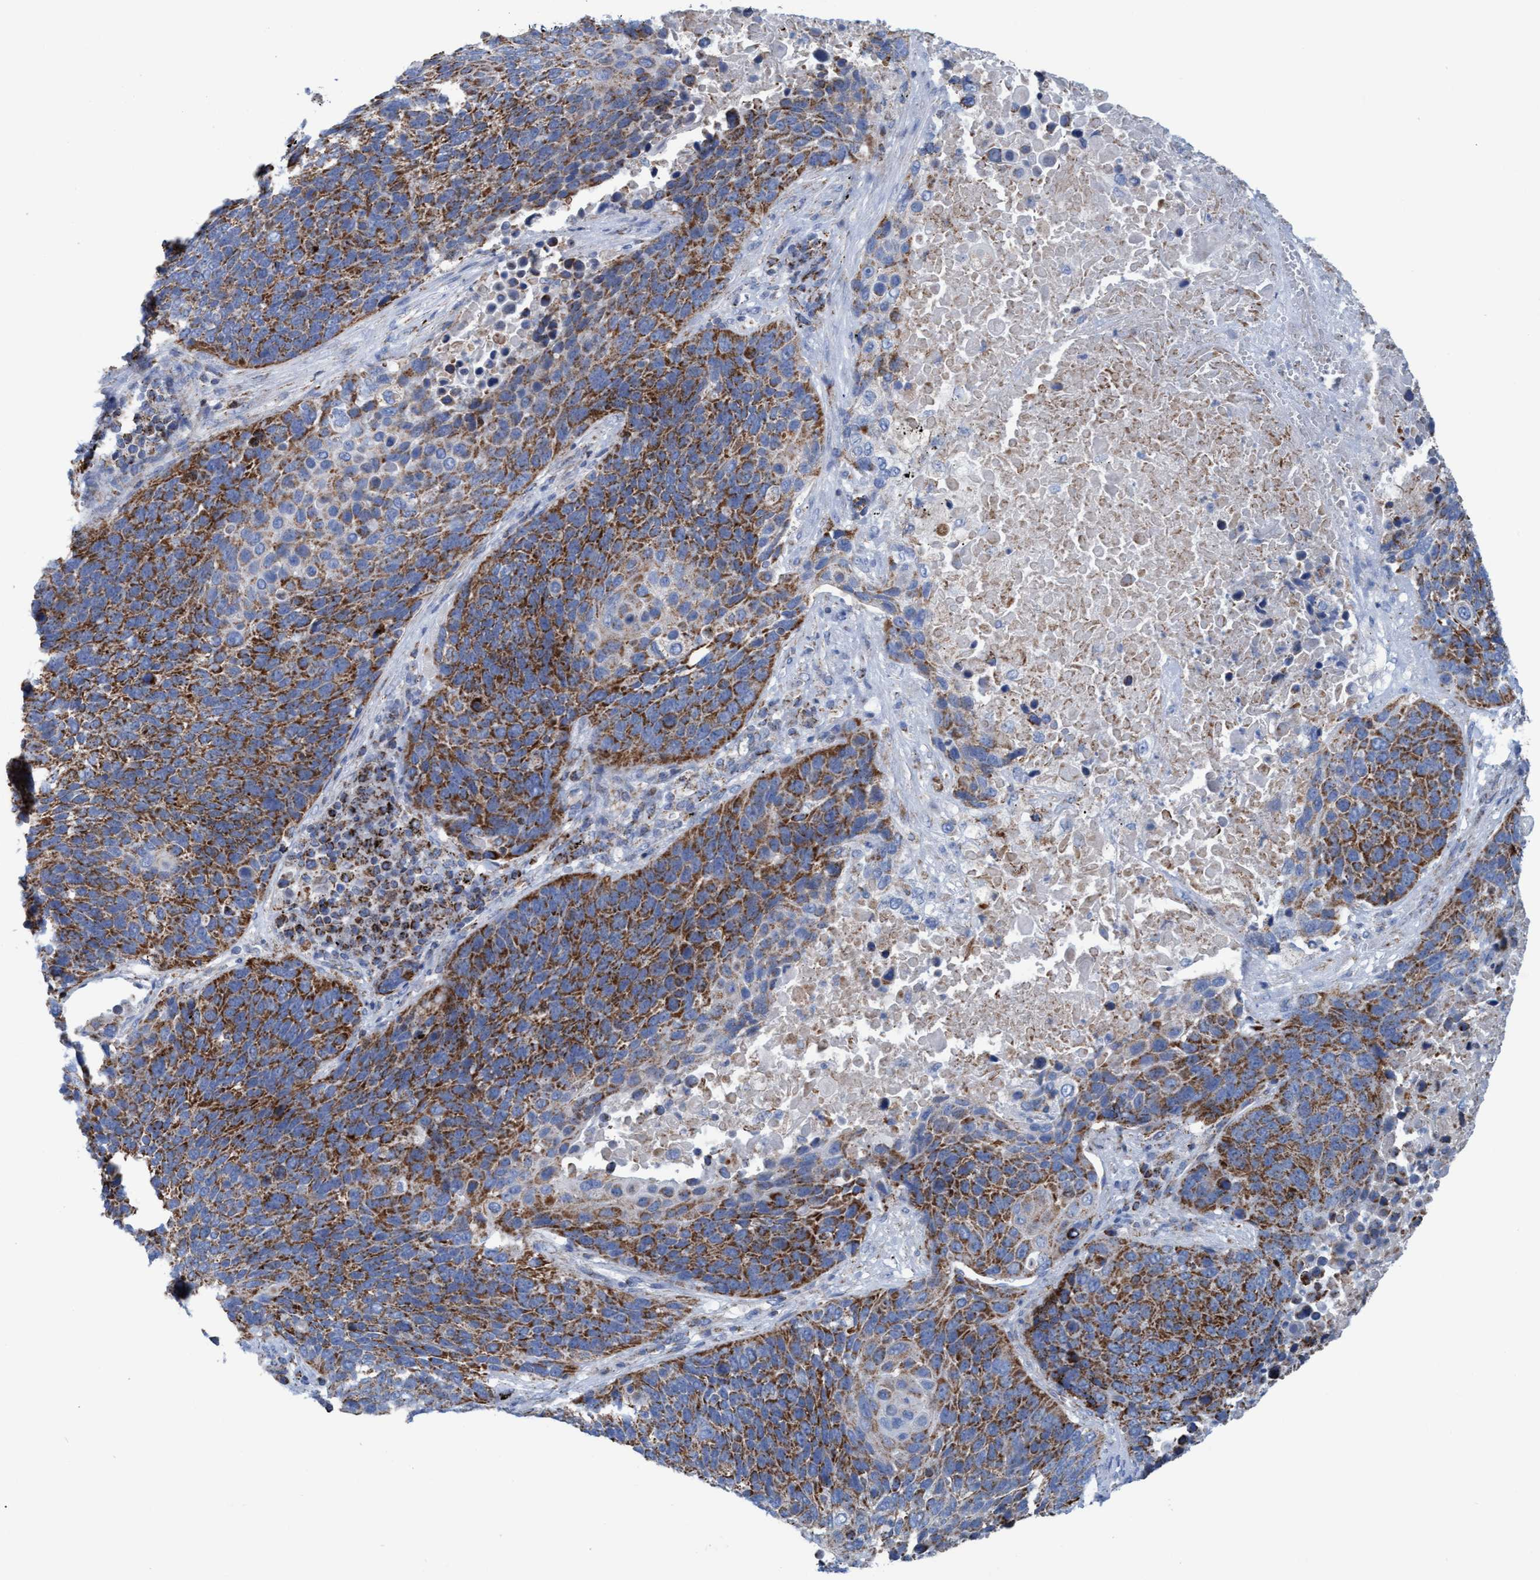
{"staining": {"intensity": "moderate", "quantity": ">75%", "location": "cytoplasmic/membranous"}, "tissue": "lung cancer", "cell_type": "Tumor cells", "image_type": "cancer", "snomed": [{"axis": "morphology", "description": "Squamous cell carcinoma, NOS"}, {"axis": "topography", "description": "Lung"}], "caption": "Protein analysis of lung cancer (squamous cell carcinoma) tissue exhibits moderate cytoplasmic/membranous staining in approximately >75% of tumor cells.", "gene": "GGA3", "patient": {"sex": "male", "age": 66}}